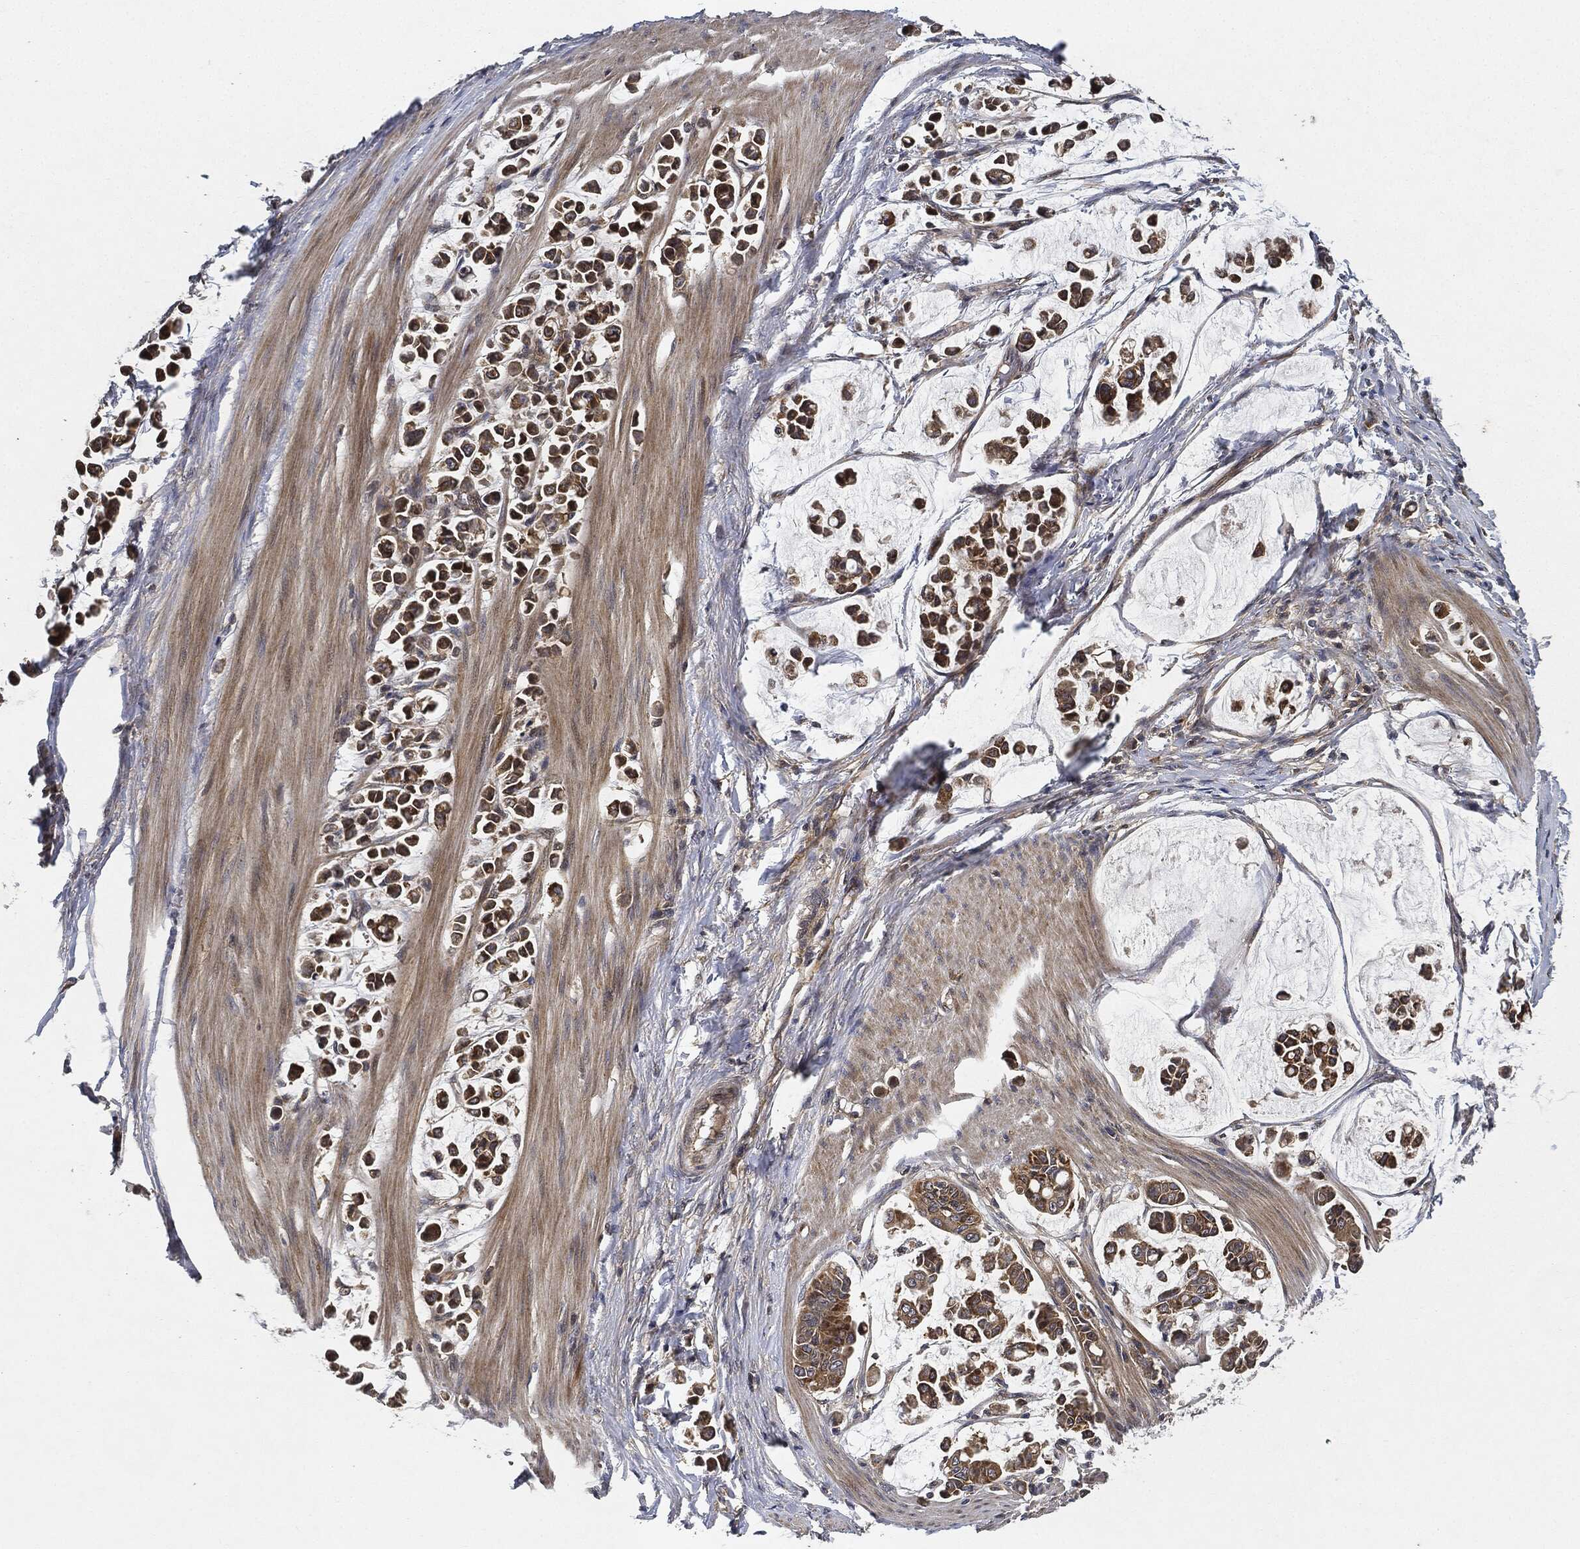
{"staining": {"intensity": "strong", "quantity": ">75%", "location": "cytoplasmic/membranous"}, "tissue": "stomach cancer", "cell_type": "Tumor cells", "image_type": "cancer", "snomed": [{"axis": "morphology", "description": "Adenocarcinoma, NOS"}, {"axis": "topography", "description": "Stomach"}], "caption": "Tumor cells exhibit high levels of strong cytoplasmic/membranous expression in about >75% of cells in human stomach adenocarcinoma. The staining was performed using DAB (3,3'-diaminobenzidine) to visualize the protein expression in brown, while the nuclei were stained in blue with hematoxylin (Magnification: 20x).", "gene": "MLST8", "patient": {"sex": "male", "age": 82}}